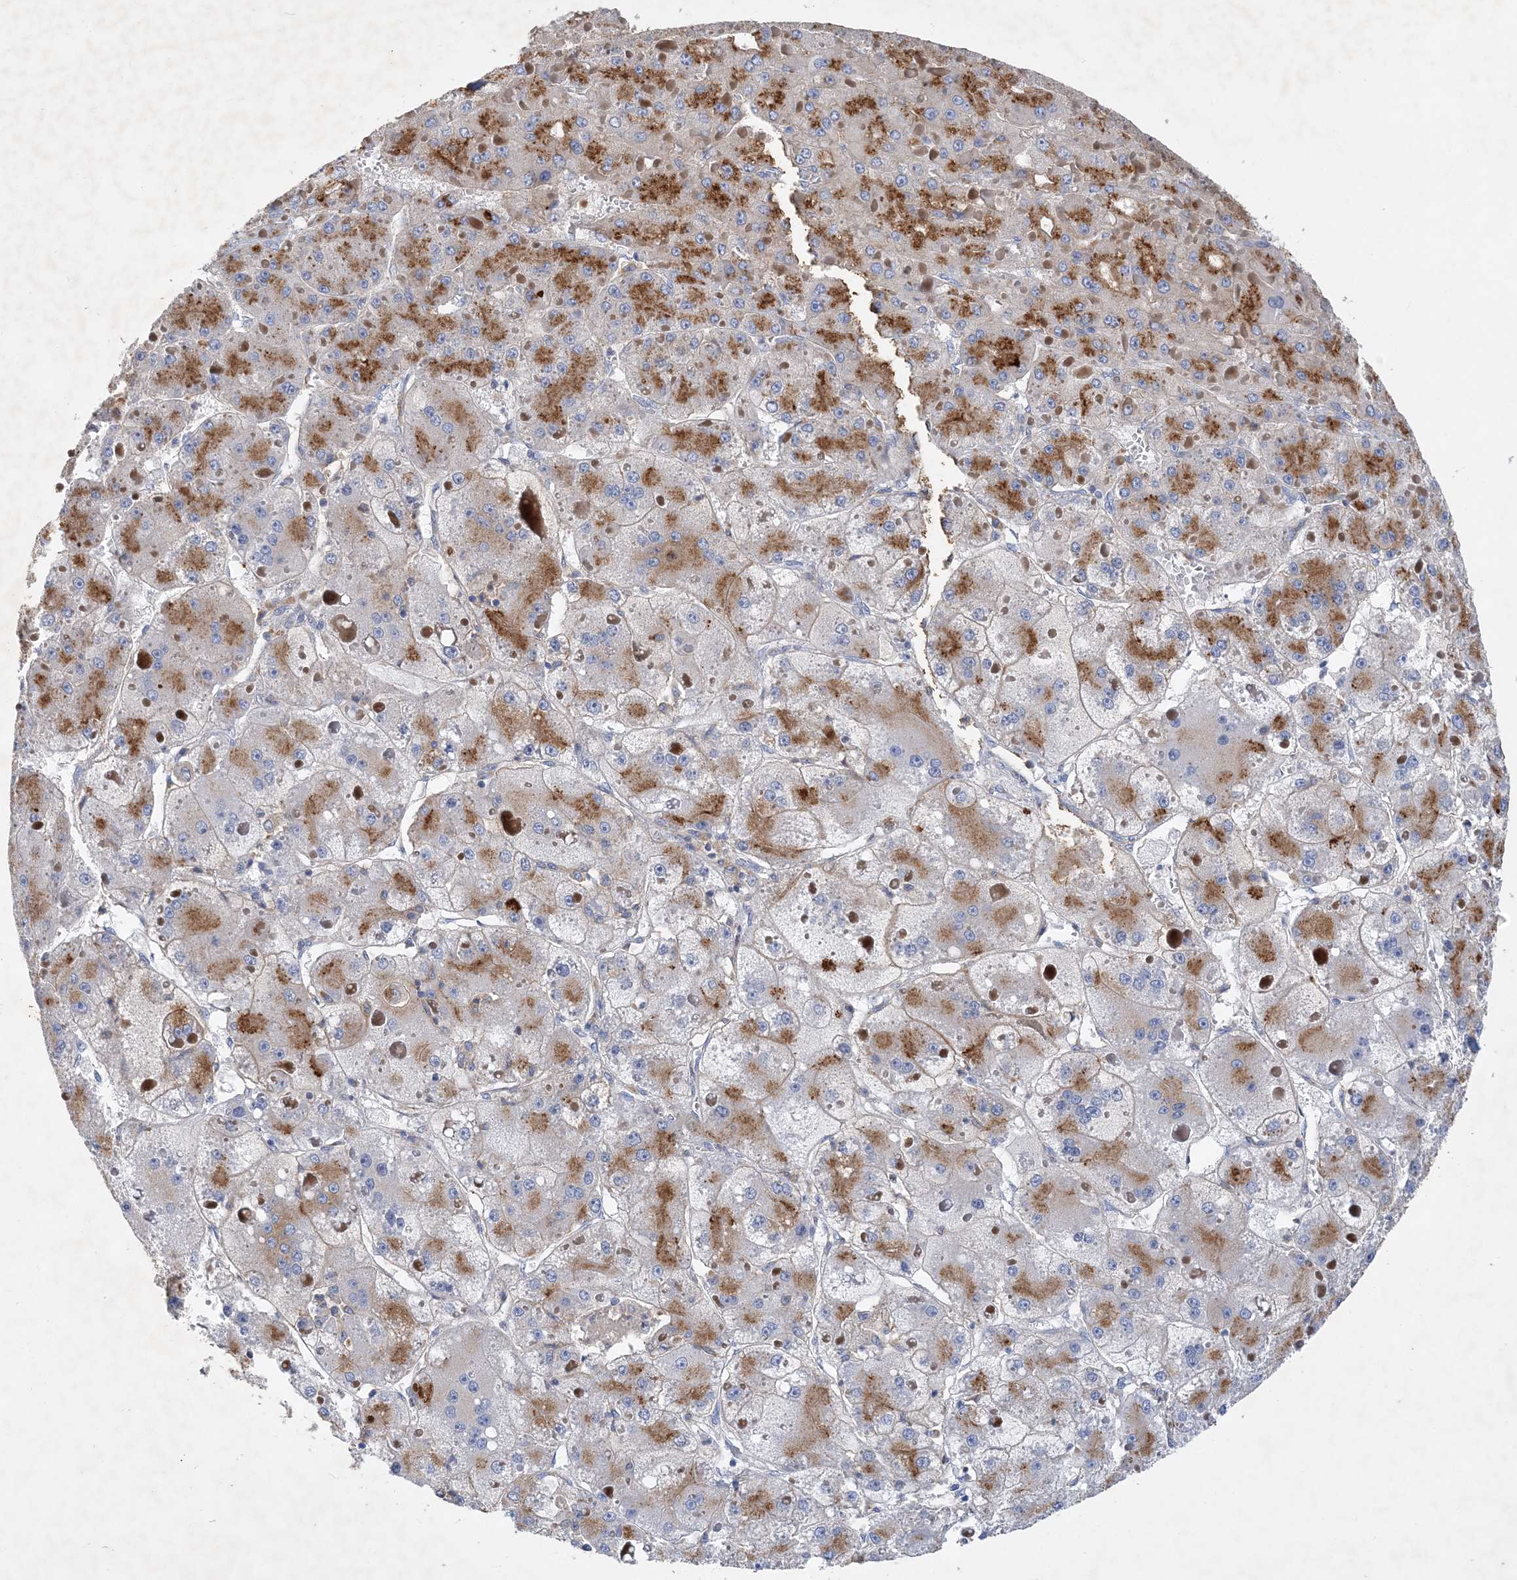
{"staining": {"intensity": "moderate", "quantity": "25%-75%", "location": "cytoplasmic/membranous"}, "tissue": "liver cancer", "cell_type": "Tumor cells", "image_type": "cancer", "snomed": [{"axis": "morphology", "description": "Carcinoma, Hepatocellular, NOS"}, {"axis": "topography", "description": "Liver"}], "caption": "Immunohistochemistry image of liver cancer (hepatocellular carcinoma) stained for a protein (brown), which exhibits medium levels of moderate cytoplasmic/membranous staining in approximately 25%-75% of tumor cells.", "gene": "GRINA", "patient": {"sex": "female", "age": 73}}